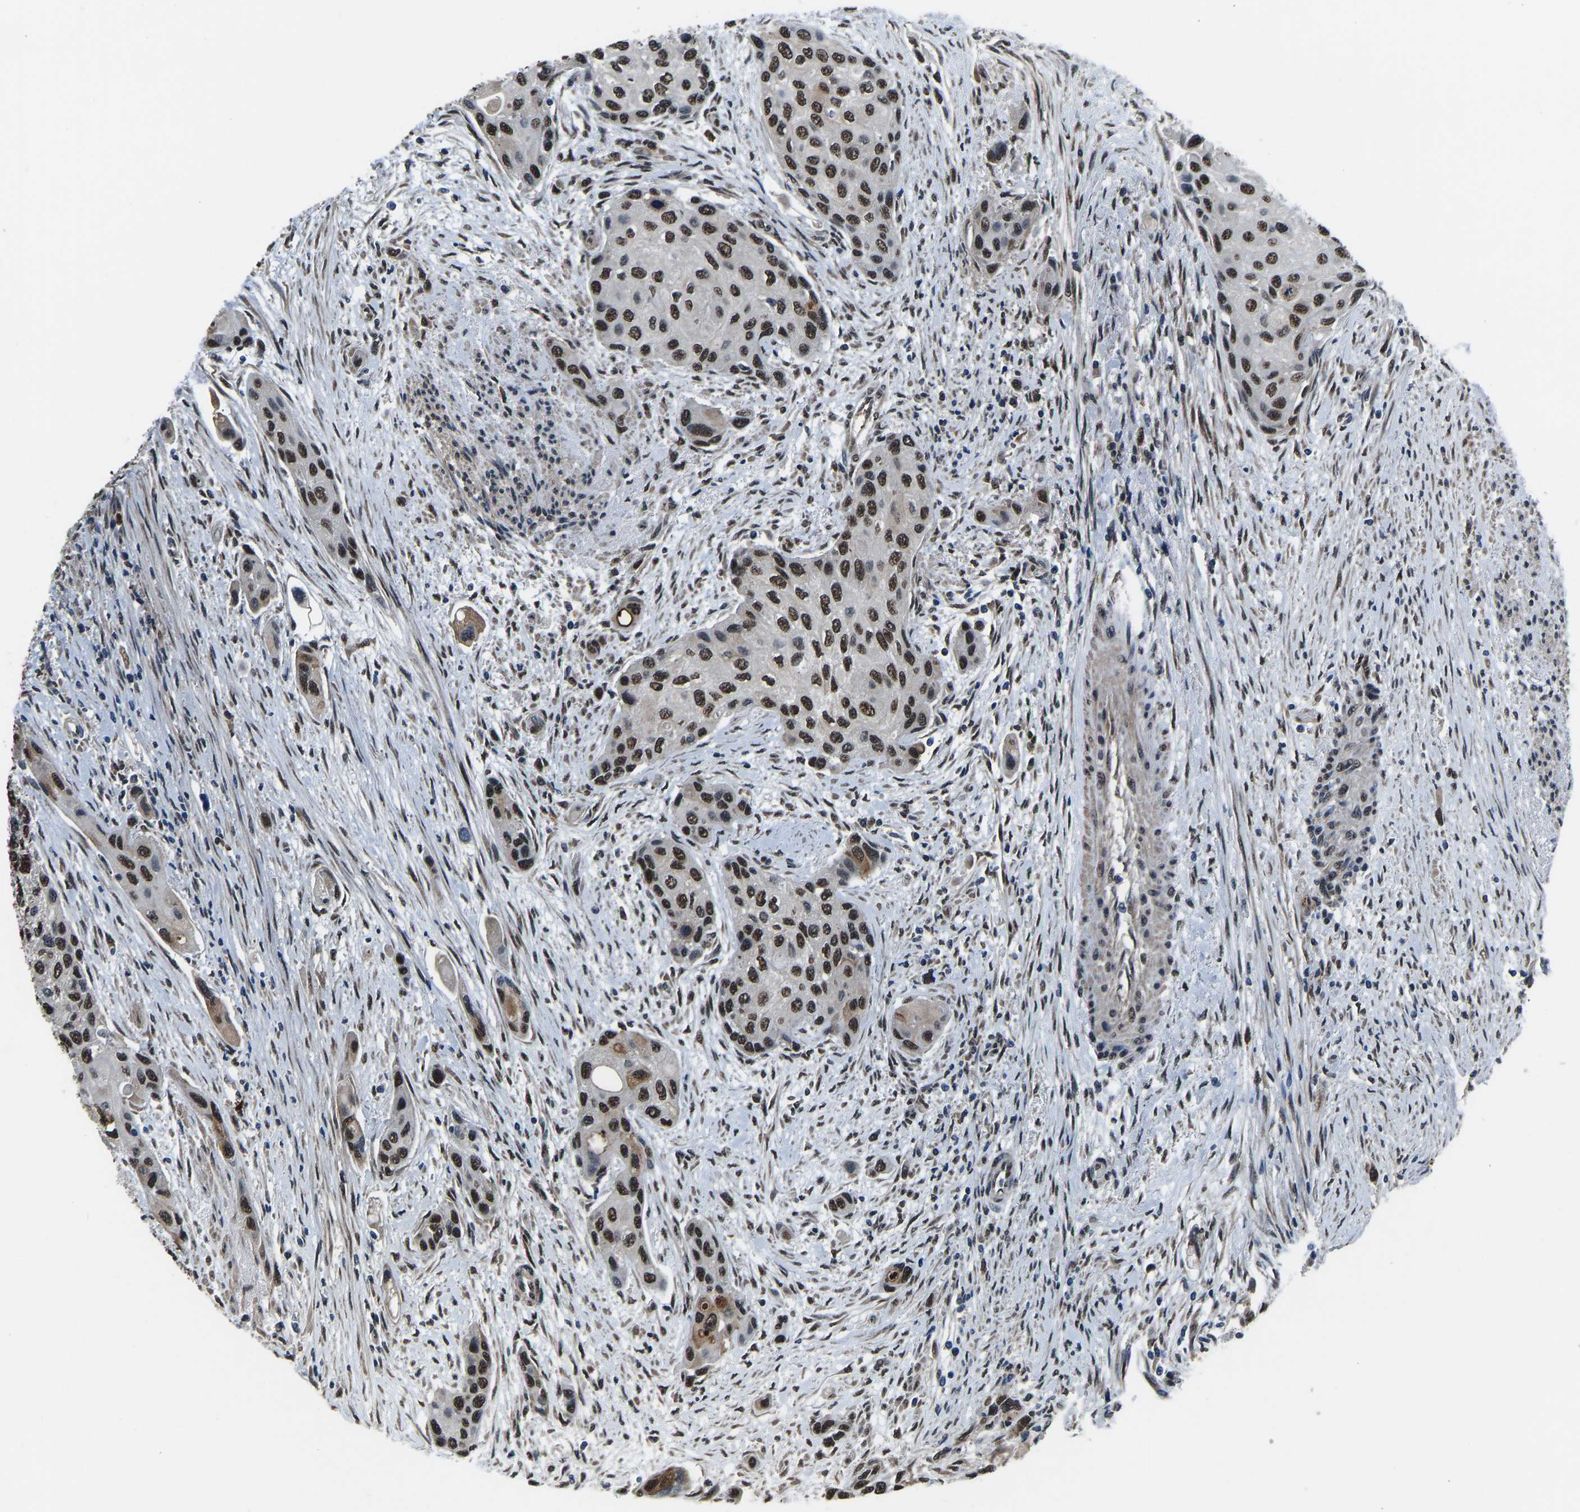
{"staining": {"intensity": "strong", "quantity": ">75%", "location": "nuclear"}, "tissue": "urothelial cancer", "cell_type": "Tumor cells", "image_type": "cancer", "snomed": [{"axis": "morphology", "description": "Urothelial carcinoma, High grade"}, {"axis": "topography", "description": "Urinary bladder"}], "caption": "Urothelial cancer was stained to show a protein in brown. There is high levels of strong nuclear expression in about >75% of tumor cells. (brown staining indicates protein expression, while blue staining denotes nuclei).", "gene": "FOS", "patient": {"sex": "female", "age": 56}}